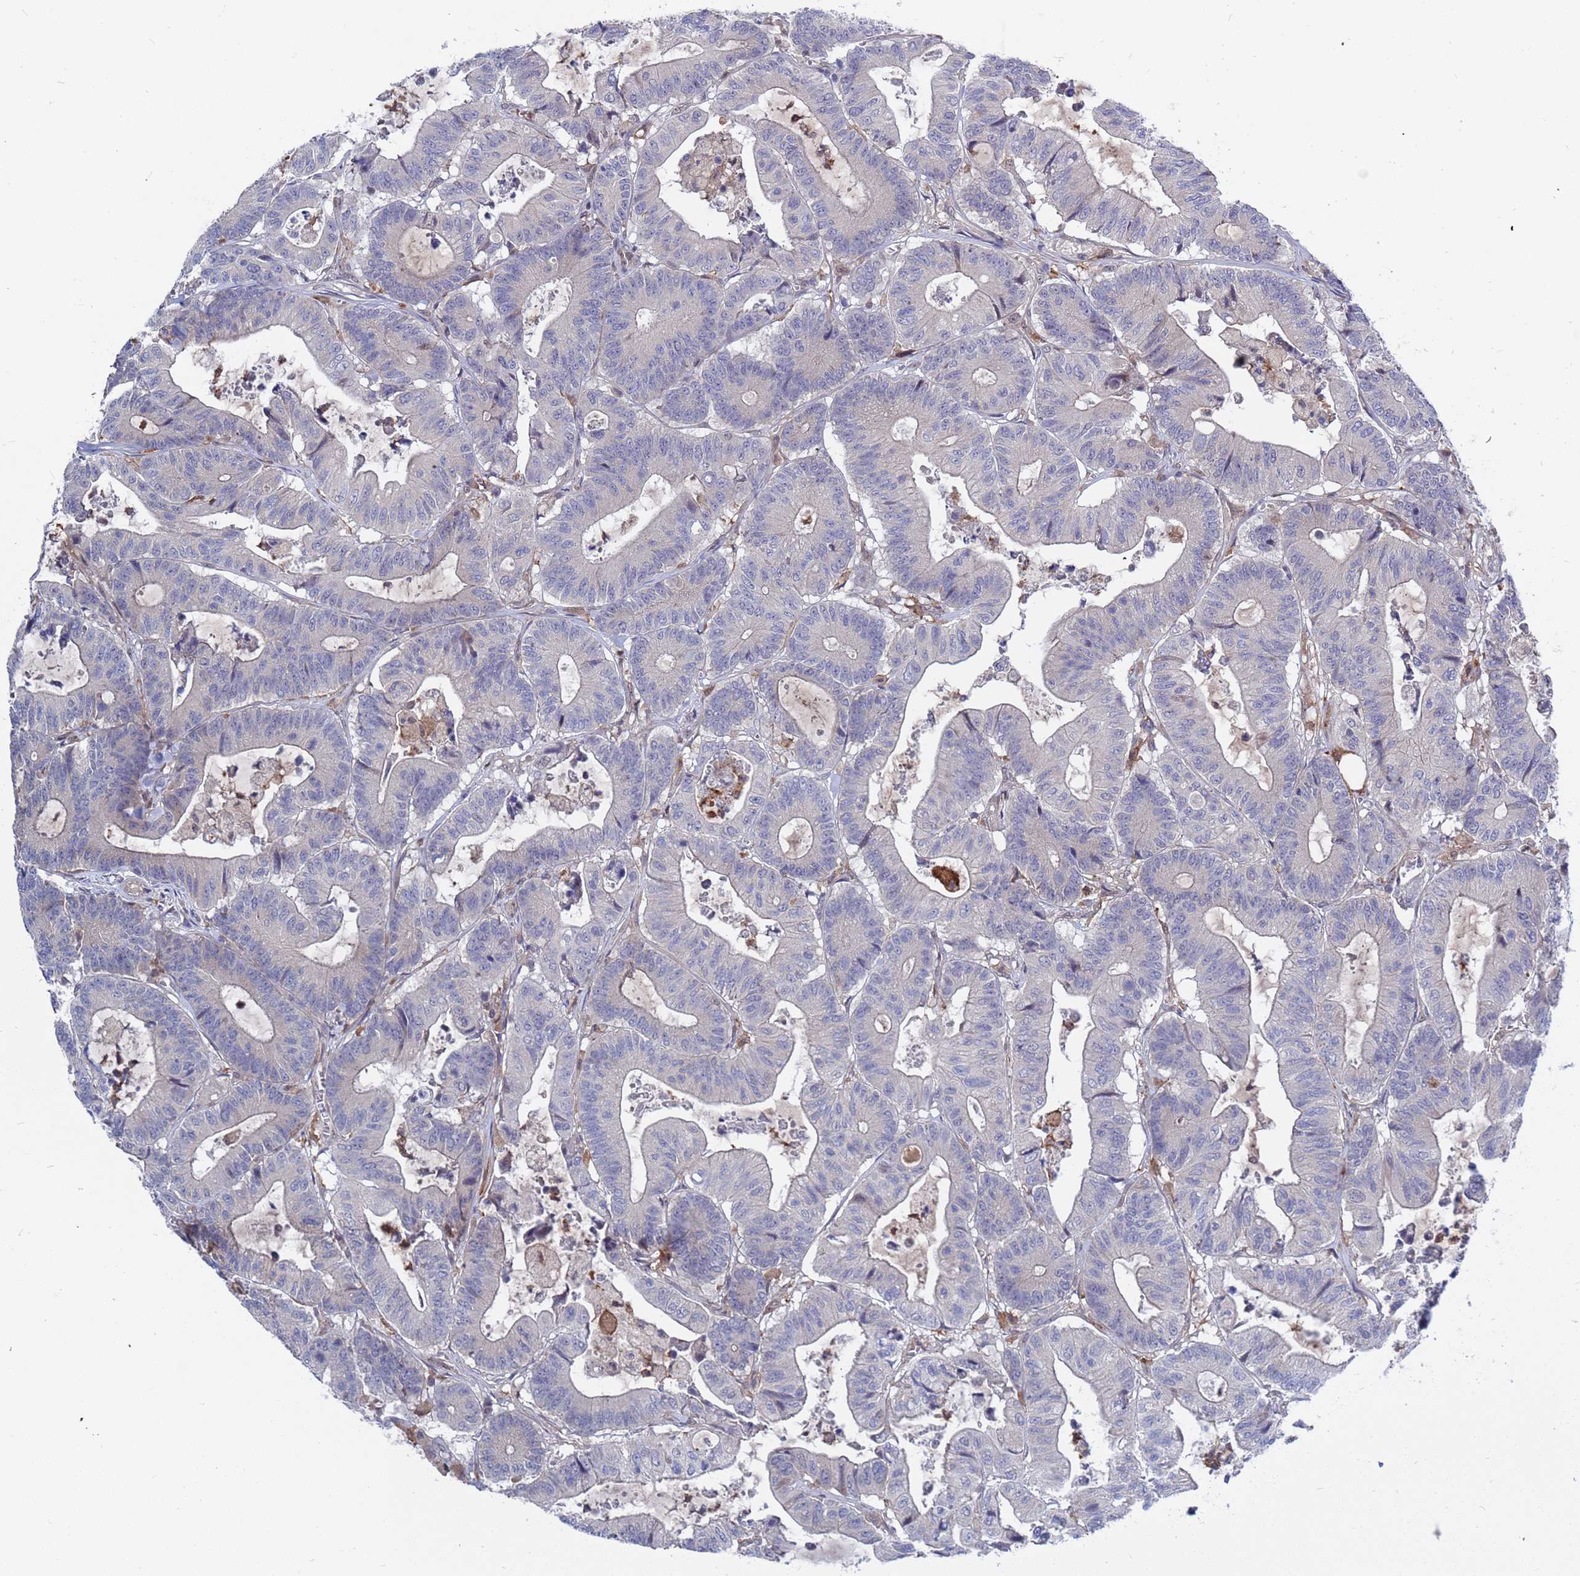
{"staining": {"intensity": "negative", "quantity": "none", "location": "none"}, "tissue": "colorectal cancer", "cell_type": "Tumor cells", "image_type": "cancer", "snomed": [{"axis": "morphology", "description": "Adenocarcinoma, NOS"}, {"axis": "topography", "description": "Colon"}], "caption": "Protein analysis of colorectal adenocarcinoma reveals no significant expression in tumor cells.", "gene": "TMBIM6", "patient": {"sex": "female", "age": 84}}